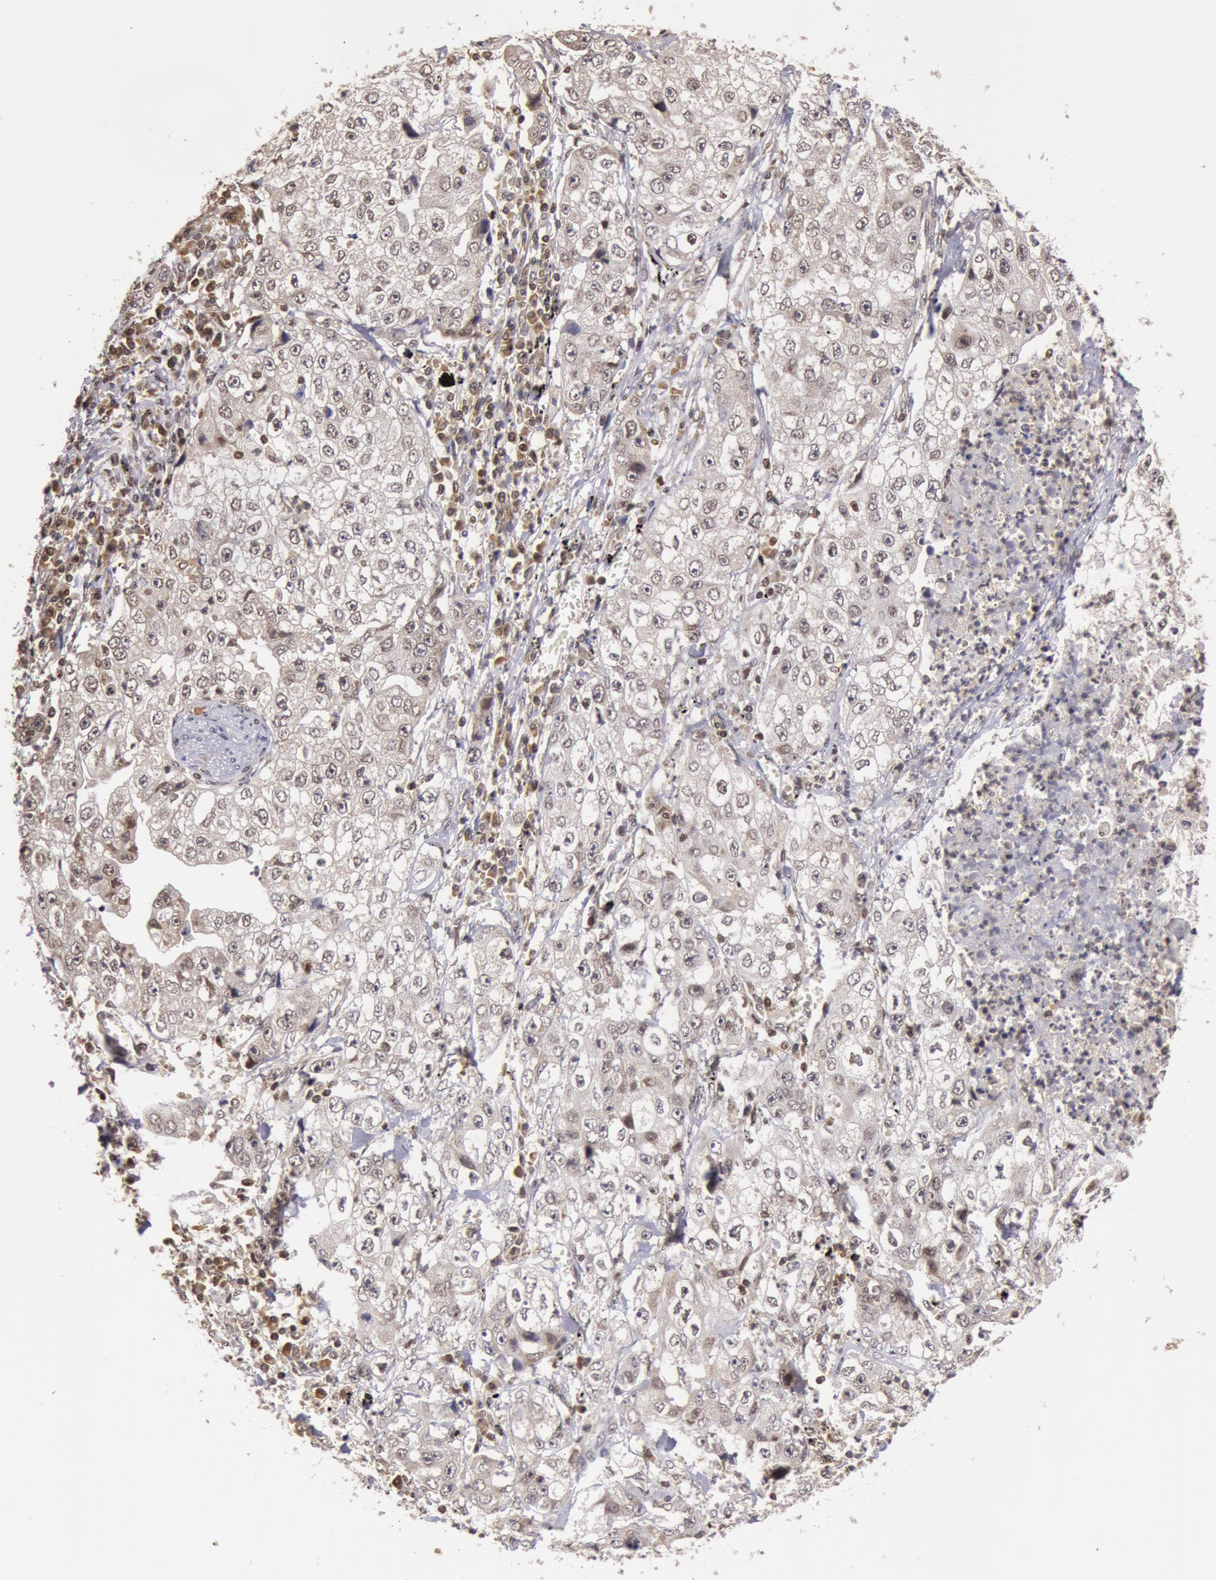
{"staining": {"intensity": "negative", "quantity": "none", "location": "none"}, "tissue": "lung cancer", "cell_type": "Tumor cells", "image_type": "cancer", "snomed": [{"axis": "morphology", "description": "Squamous cell carcinoma, NOS"}, {"axis": "topography", "description": "Lung"}], "caption": "Micrograph shows no protein expression in tumor cells of lung cancer tissue.", "gene": "ZNF350", "patient": {"sex": "male", "age": 64}}